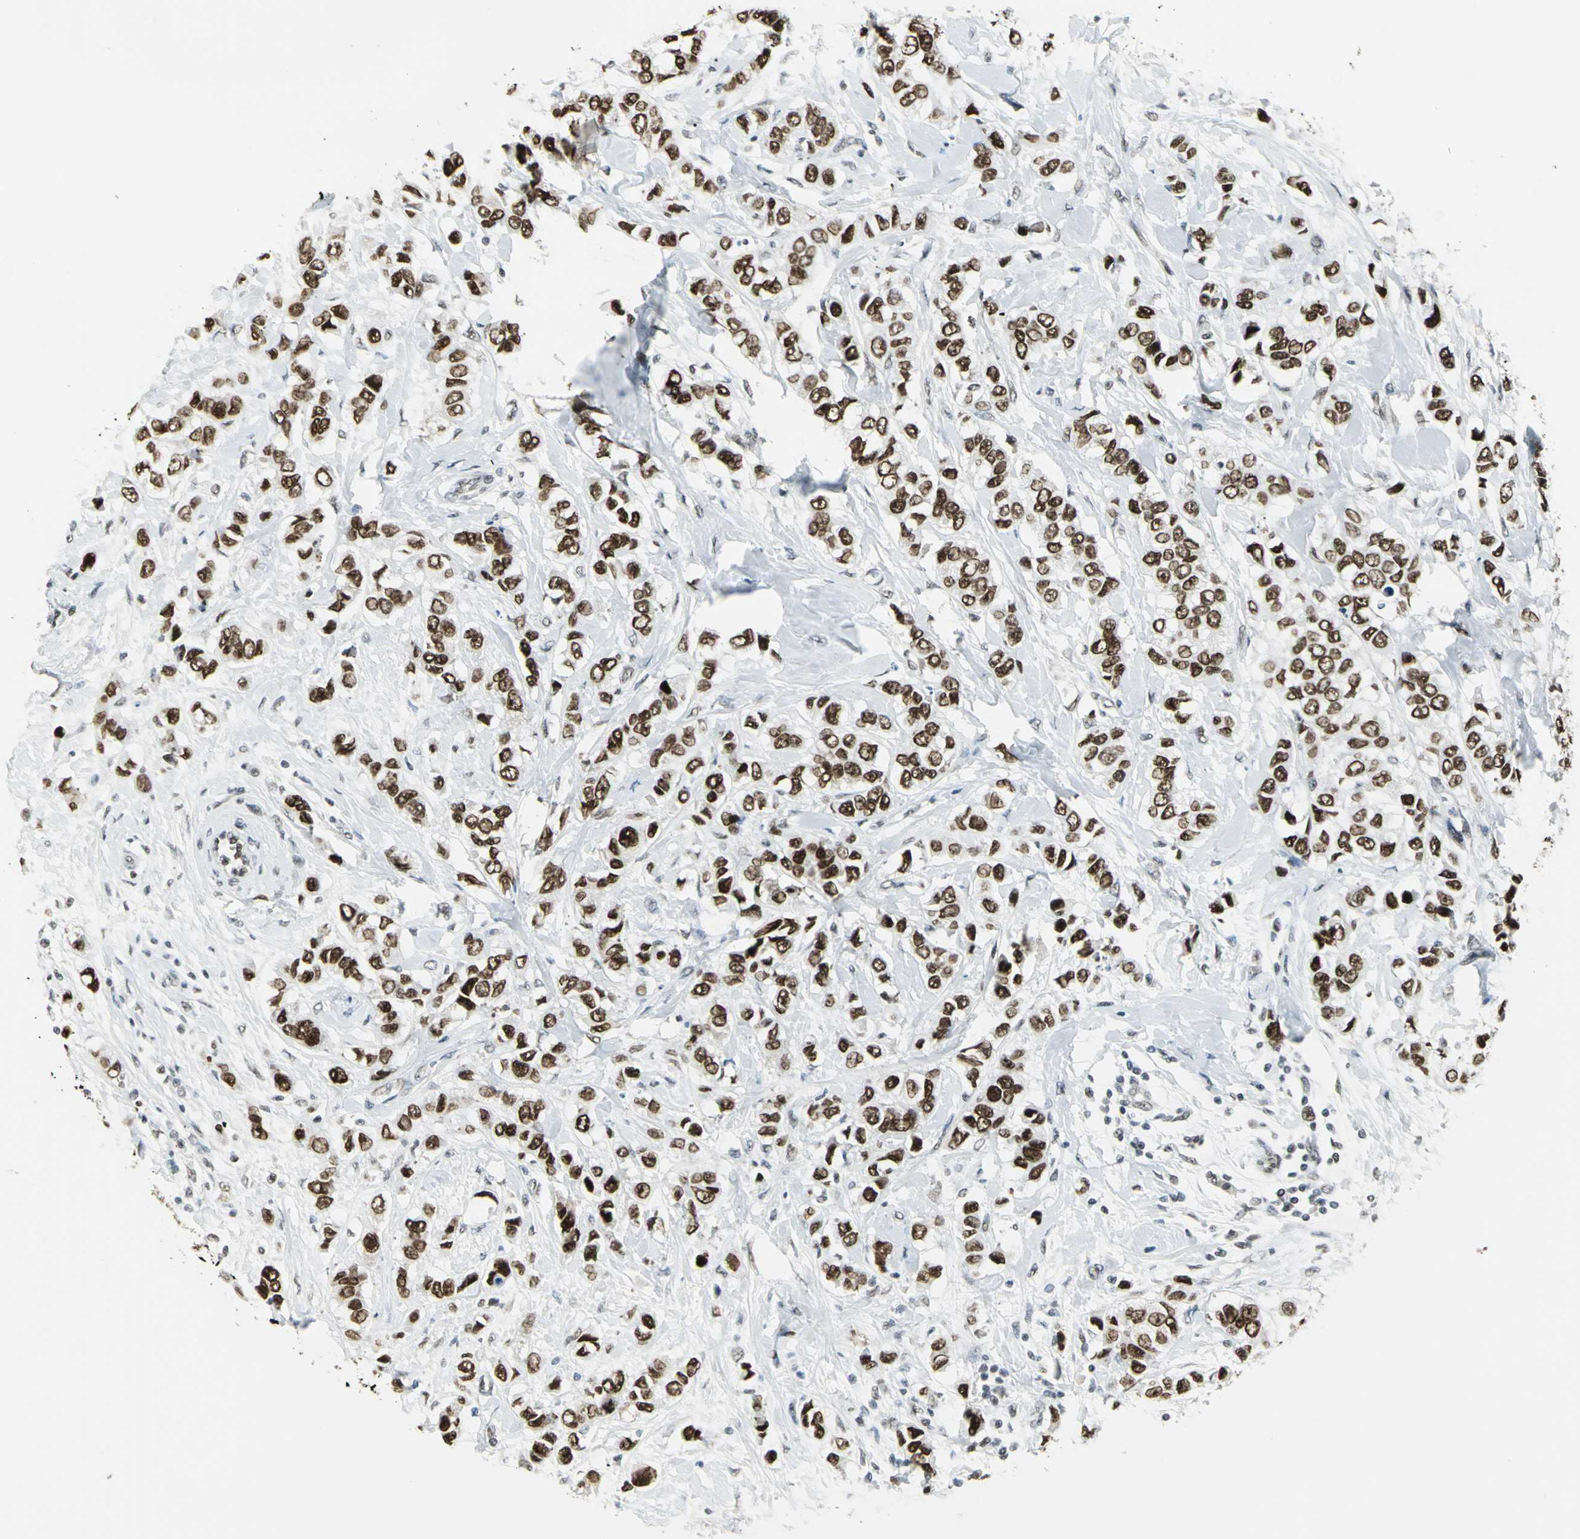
{"staining": {"intensity": "strong", "quantity": ">75%", "location": "nuclear"}, "tissue": "breast cancer", "cell_type": "Tumor cells", "image_type": "cancer", "snomed": [{"axis": "morphology", "description": "Duct carcinoma"}, {"axis": "topography", "description": "Breast"}], "caption": "Human breast cancer stained for a protein (brown) displays strong nuclear positive staining in approximately >75% of tumor cells.", "gene": "ADNP", "patient": {"sex": "female", "age": 50}}